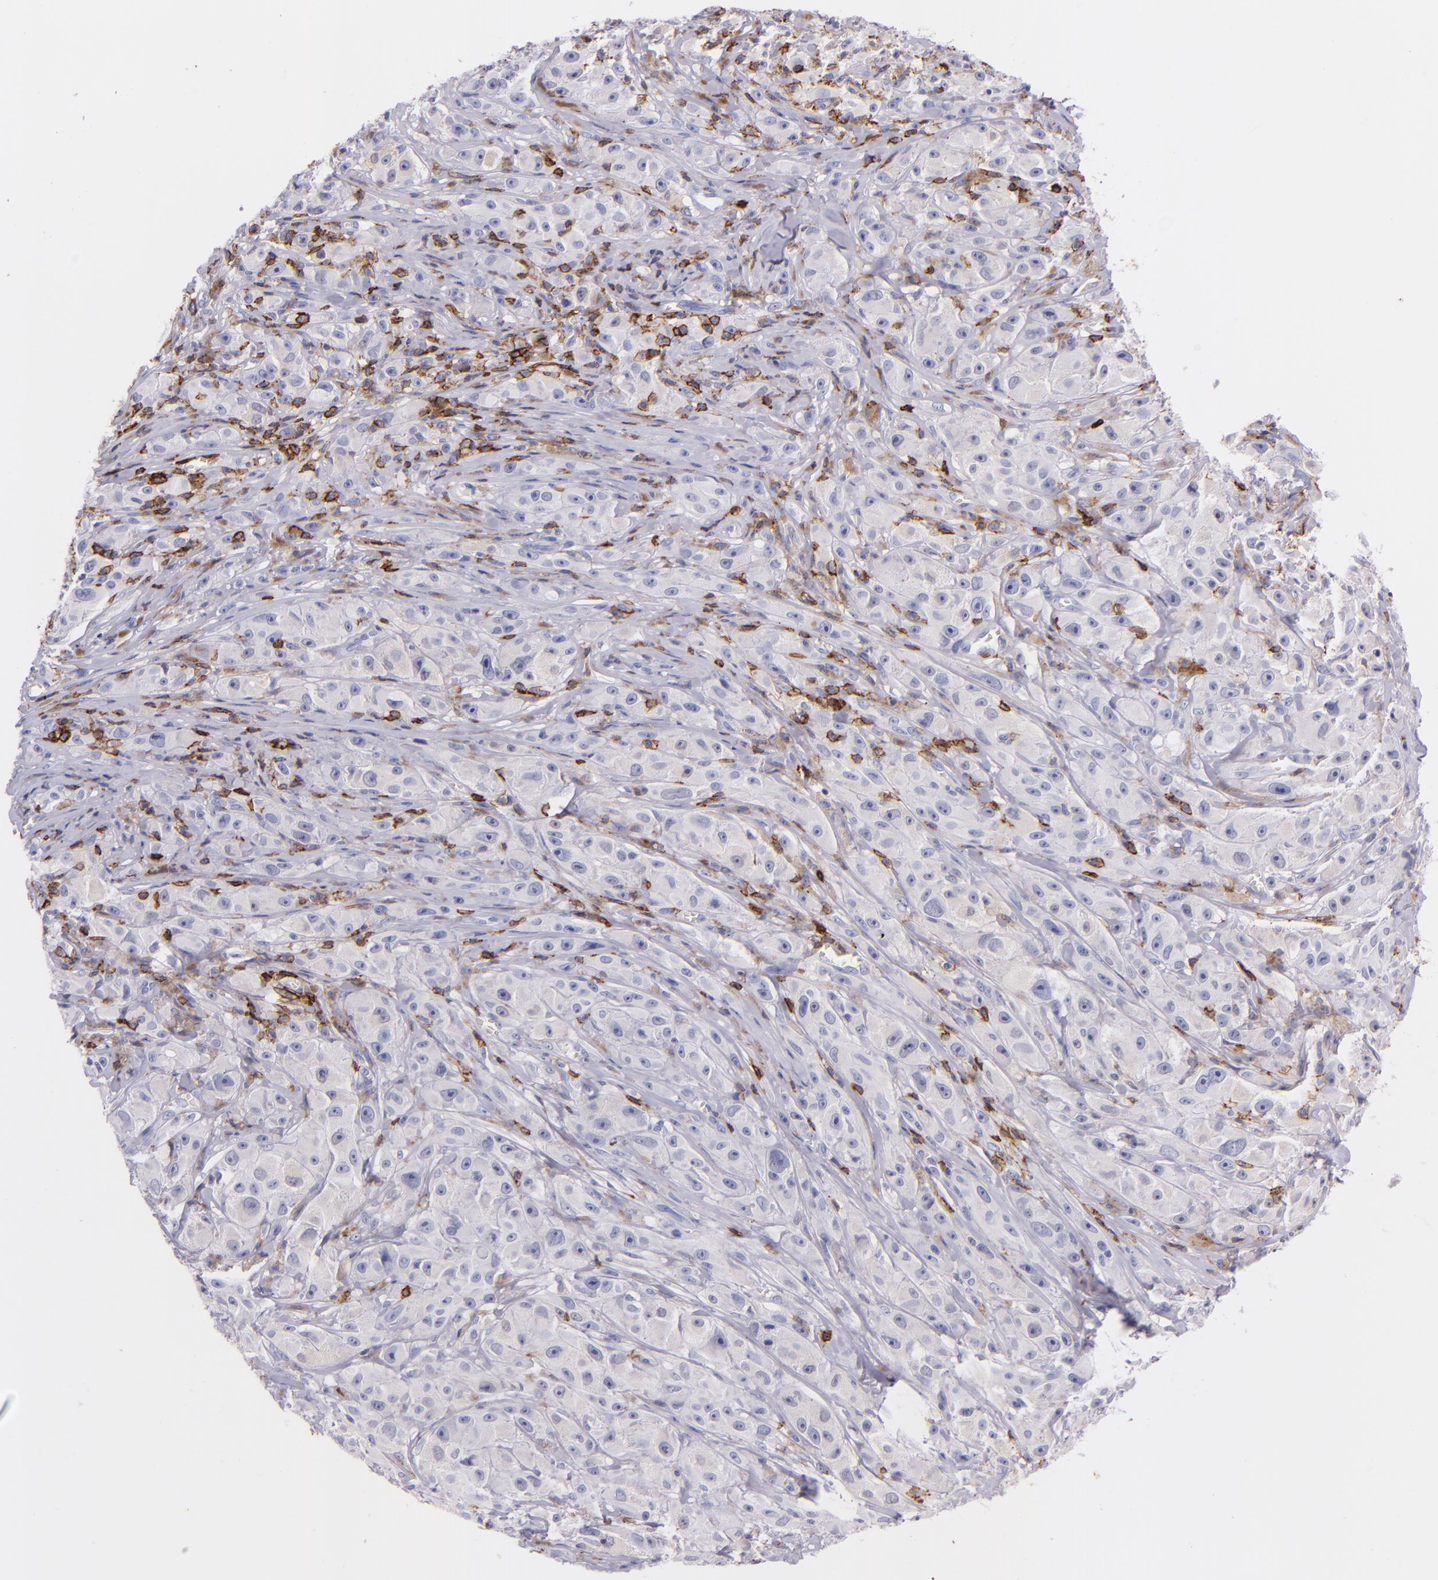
{"staining": {"intensity": "negative", "quantity": "none", "location": "none"}, "tissue": "melanoma", "cell_type": "Tumor cells", "image_type": "cancer", "snomed": [{"axis": "morphology", "description": "Malignant melanoma, NOS"}, {"axis": "topography", "description": "Skin"}], "caption": "The histopathology image displays no staining of tumor cells in melanoma.", "gene": "SPN", "patient": {"sex": "male", "age": 56}}